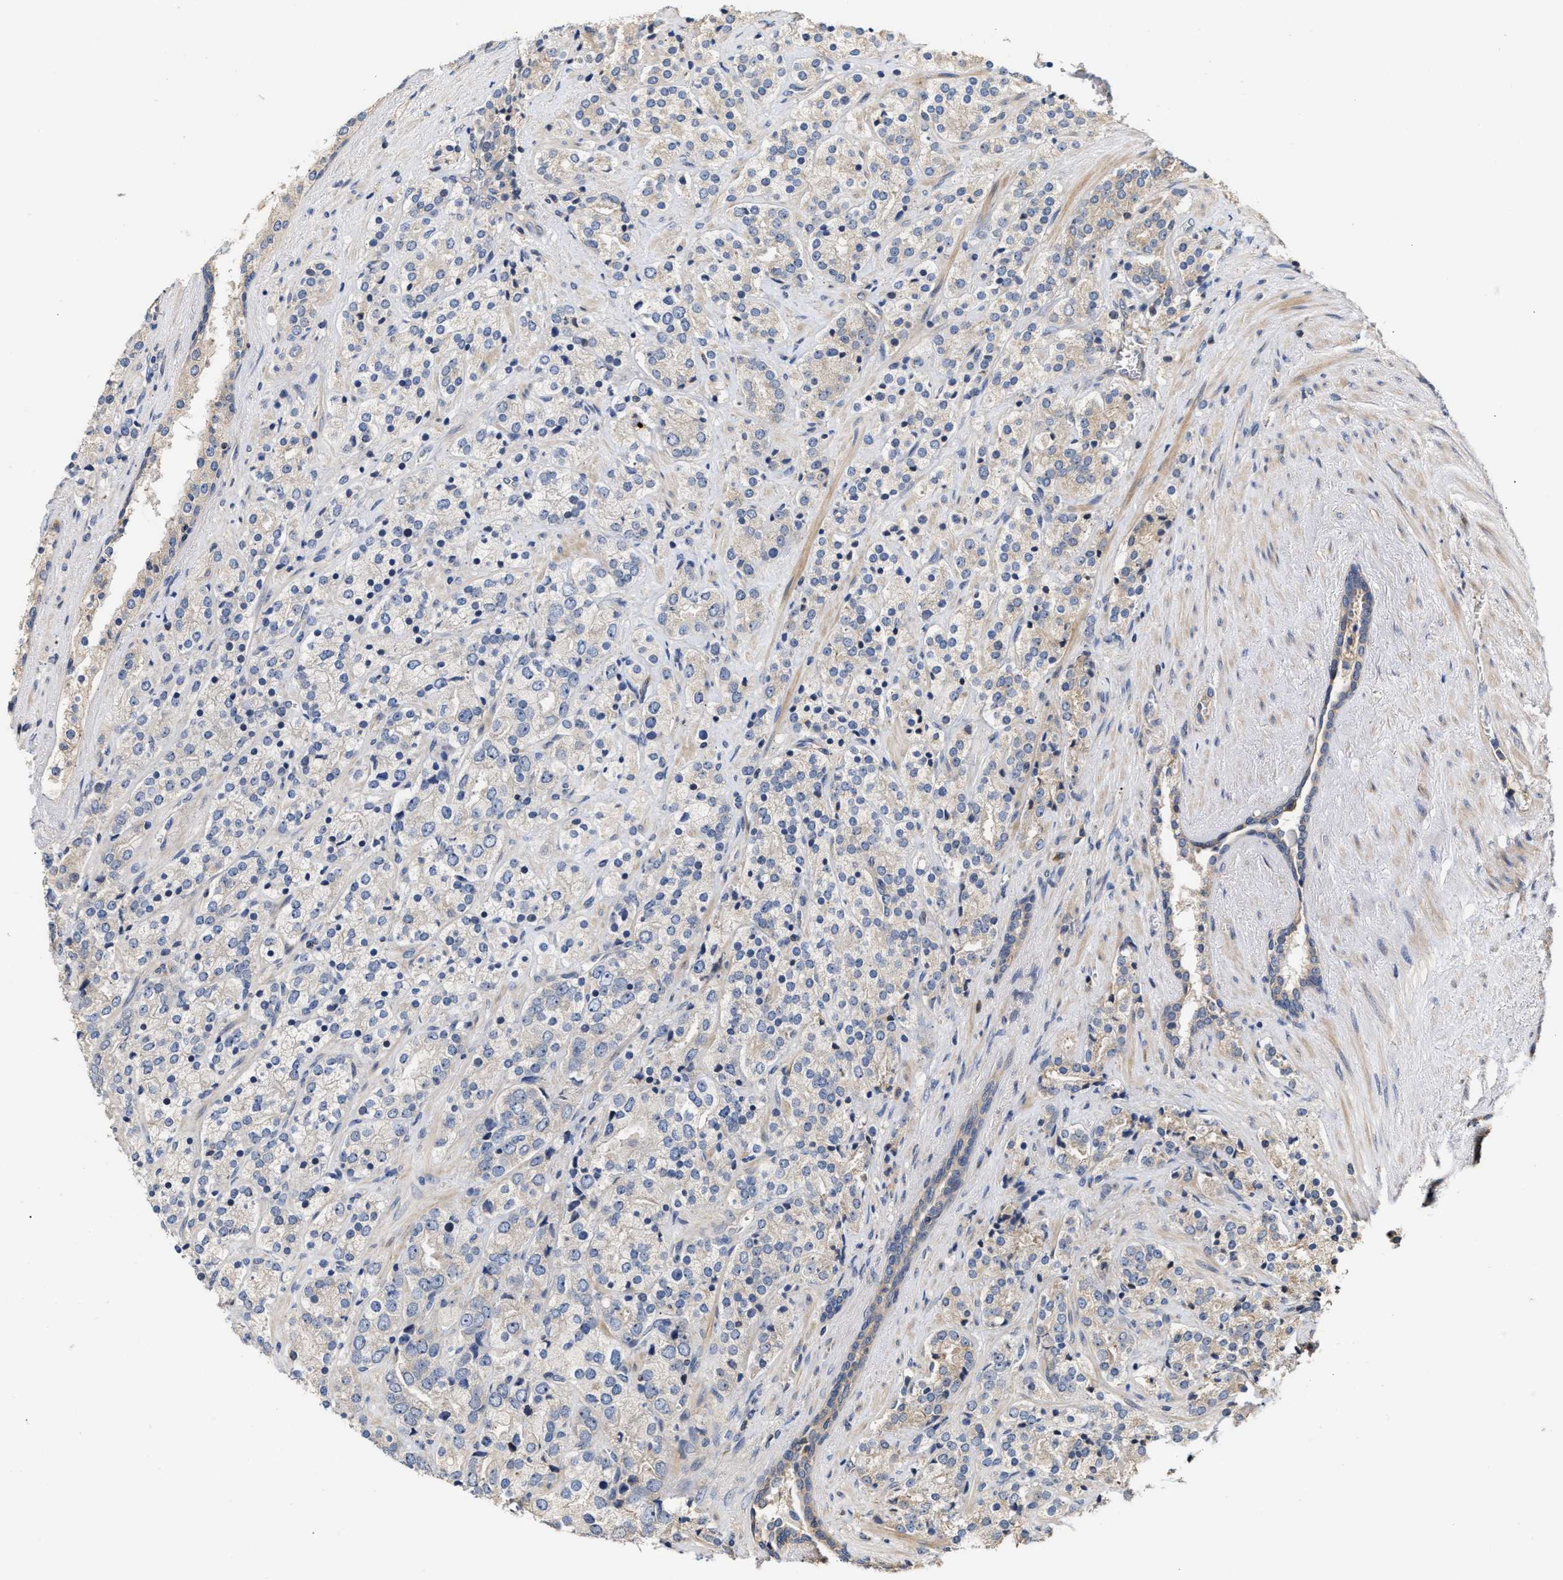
{"staining": {"intensity": "weak", "quantity": "<25%", "location": "cytoplasmic/membranous"}, "tissue": "prostate cancer", "cell_type": "Tumor cells", "image_type": "cancer", "snomed": [{"axis": "morphology", "description": "Adenocarcinoma, High grade"}, {"axis": "topography", "description": "Prostate"}], "caption": "There is no significant expression in tumor cells of prostate high-grade adenocarcinoma.", "gene": "CLIP2", "patient": {"sex": "male", "age": 71}}